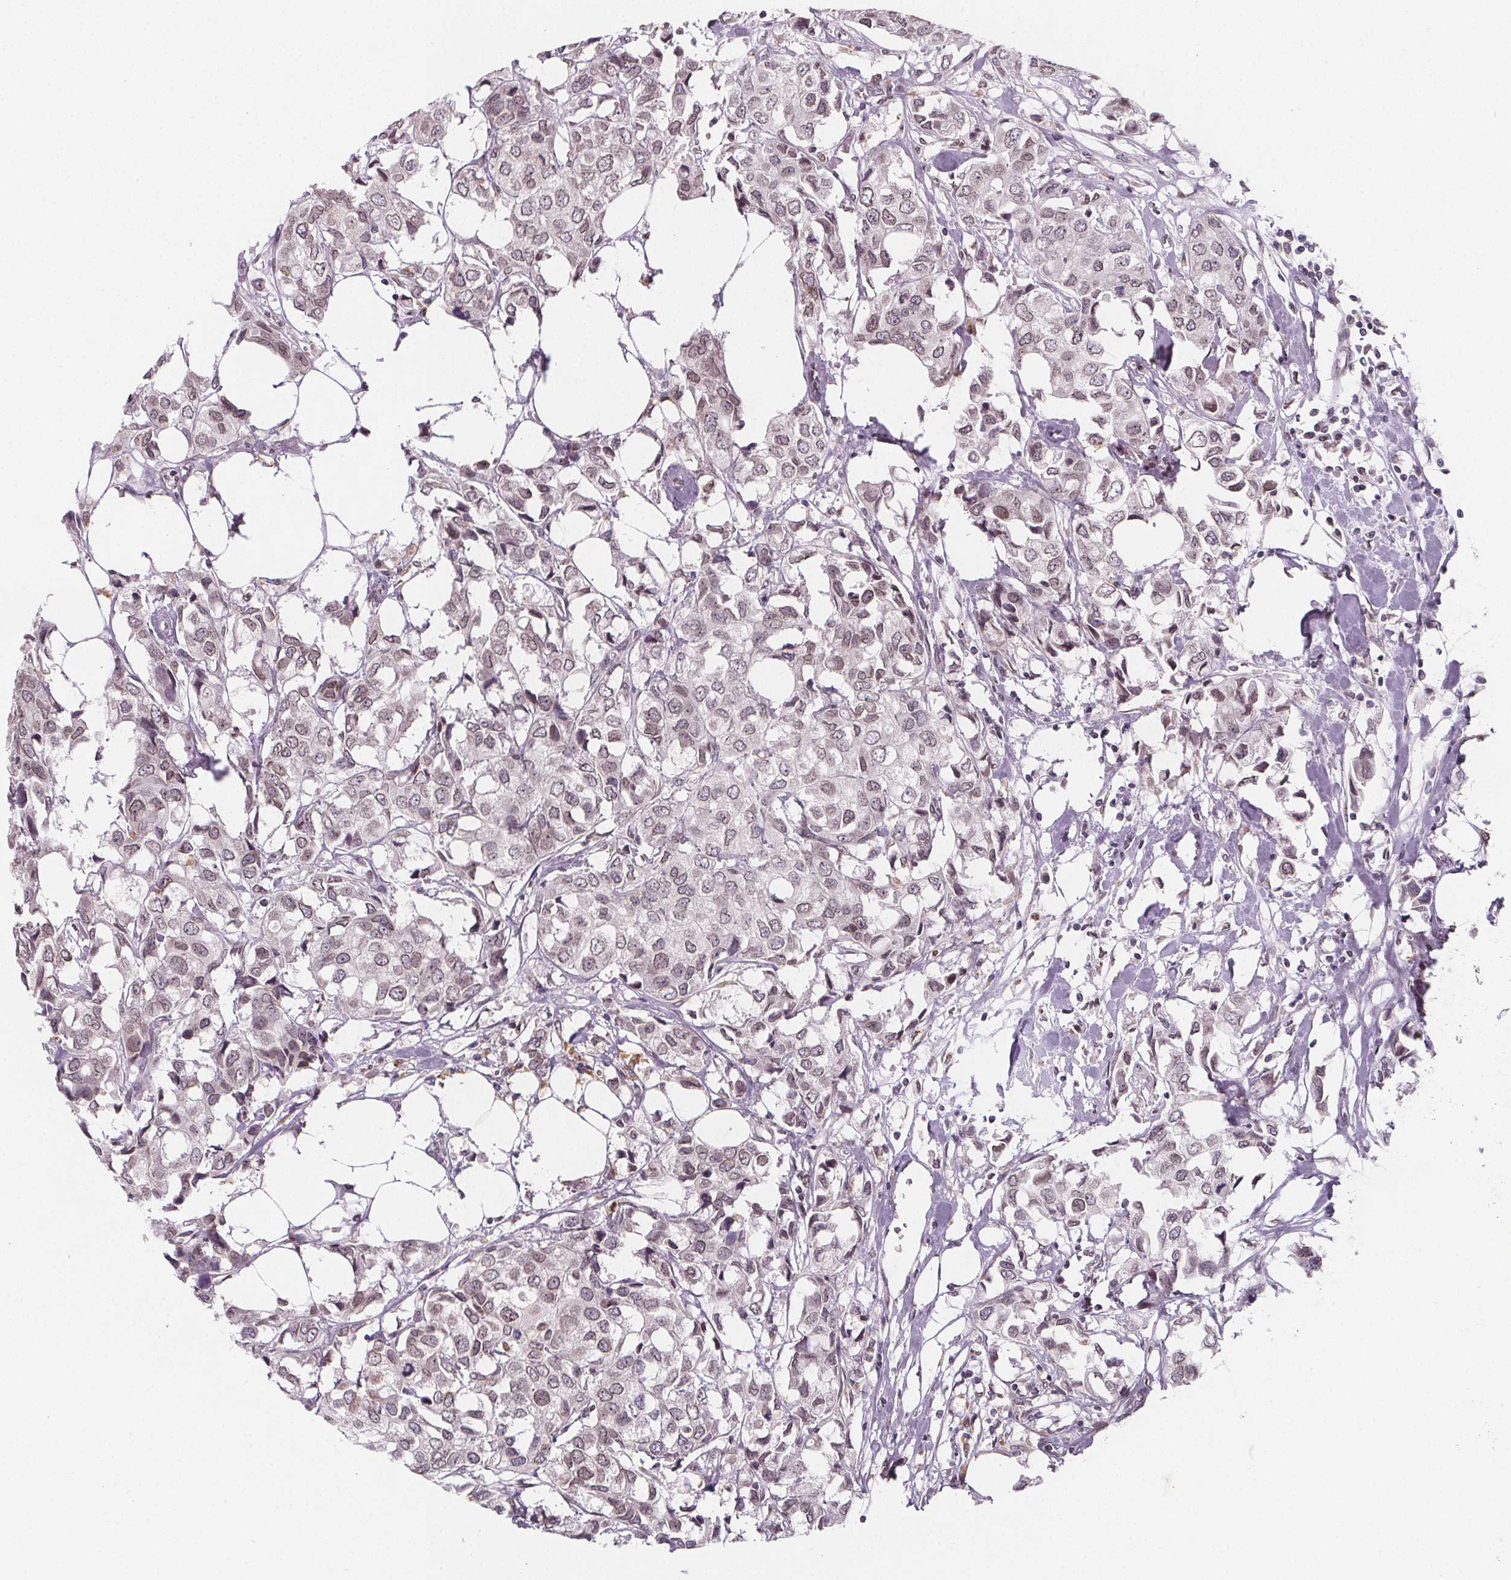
{"staining": {"intensity": "weak", "quantity": "<25%", "location": "cytoplasmic/membranous,nuclear"}, "tissue": "breast cancer", "cell_type": "Tumor cells", "image_type": "cancer", "snomed": [{"axis": "morphology", "description": "Duct carcinoma"}, {"axis": "topography", "description": "Breast"}], "caption": "Protein analysis of breast cancer (intraductal carcinoma) shows no significant positivity in tumor cells.", "gene": "TTC39C", "patient": {"sex": "female", "age": 80}}